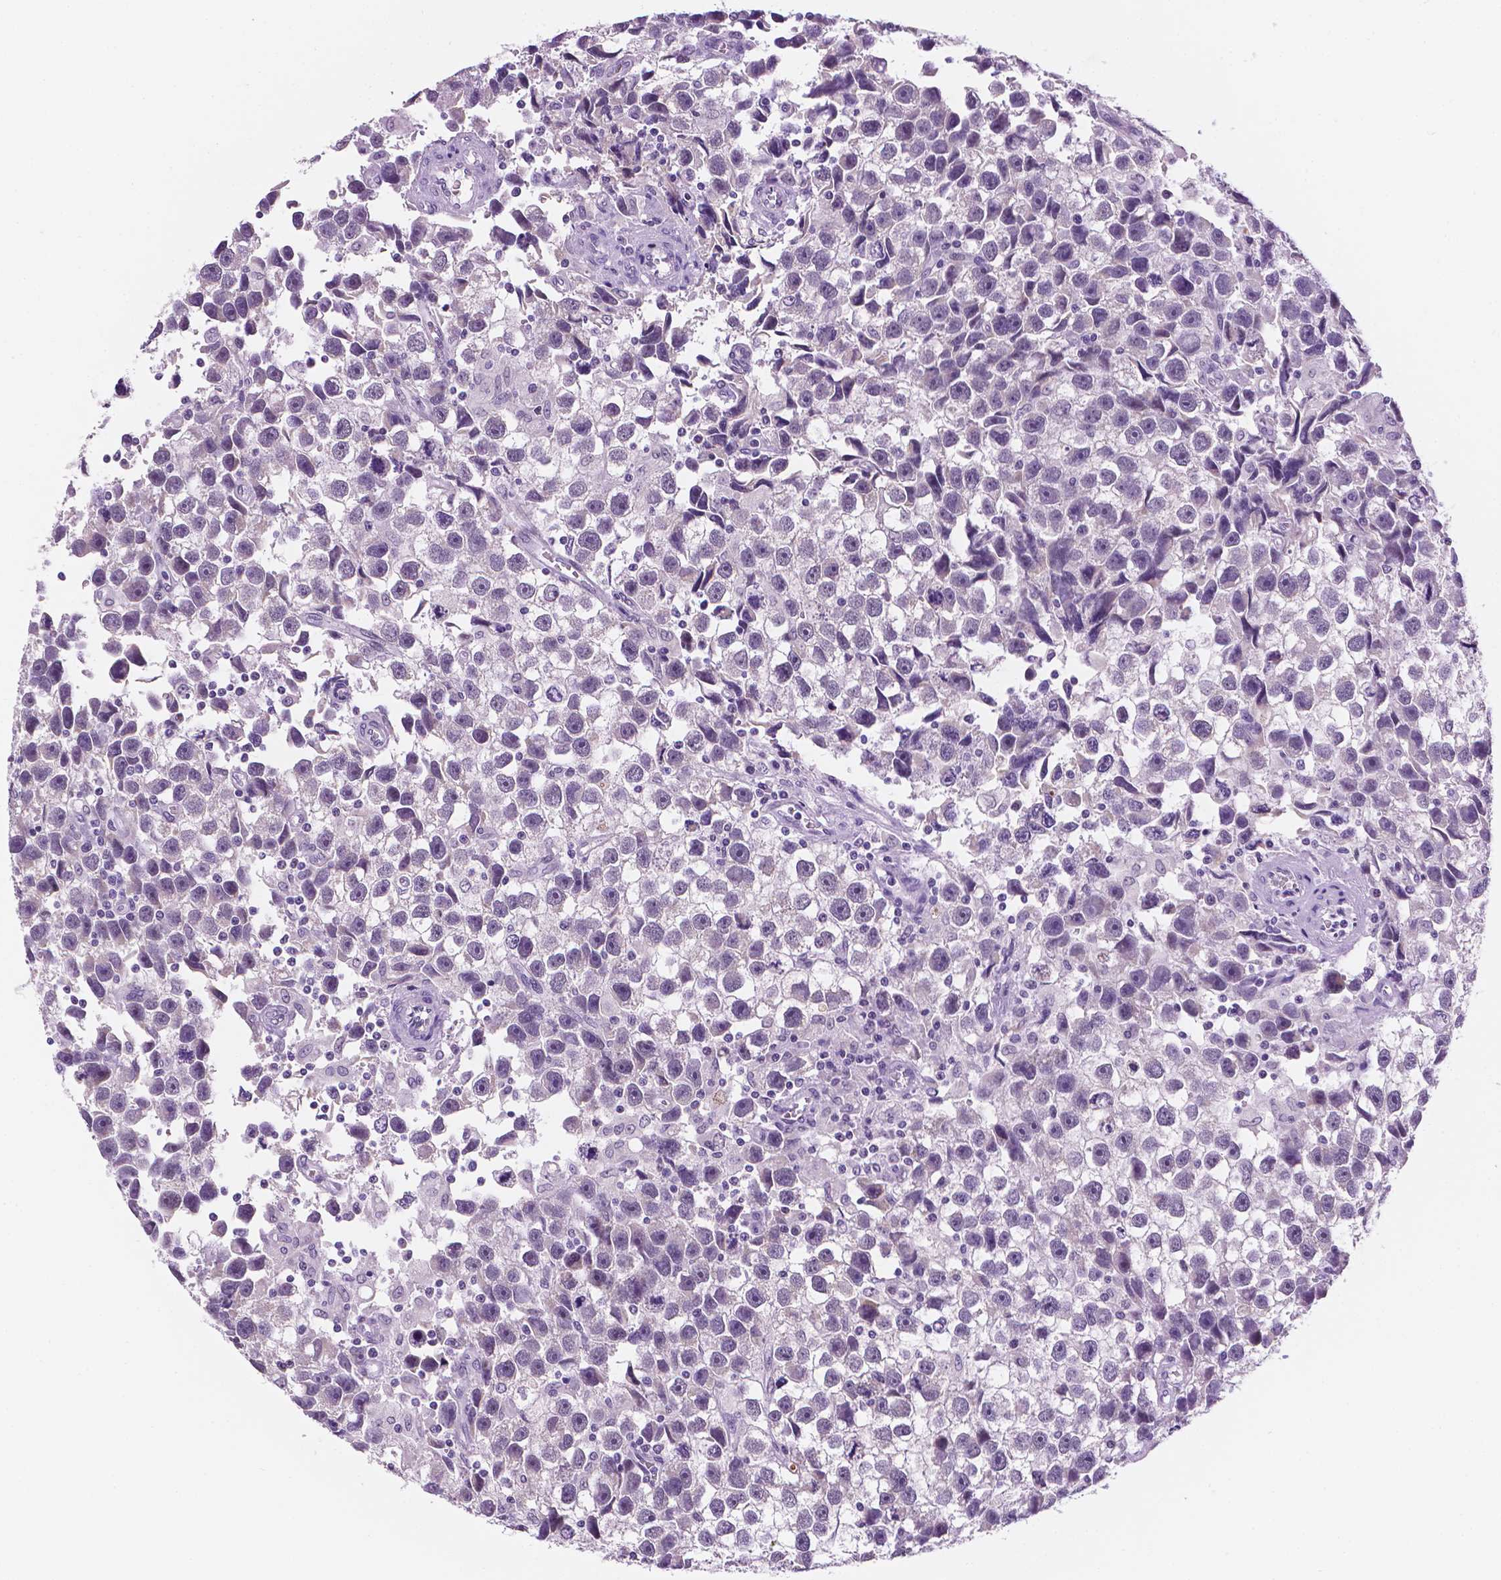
{"staining": {"intensity": "negative", "quantity": "none", "location": "none"}, "tissue": "testis cancer", "cell_type": "Tumor cells", "image_type": "cancer", "snomed": [{"axis": "morphology", "description": "Seminoma, NOS"}, {"axis": "topography", "description": "Testis"}], "caption": "Tumor cells are negative for protein expression in human testis cancer (seminoma).", "gene": "PPL", "patient": {"sex": "male", "age": 43}}